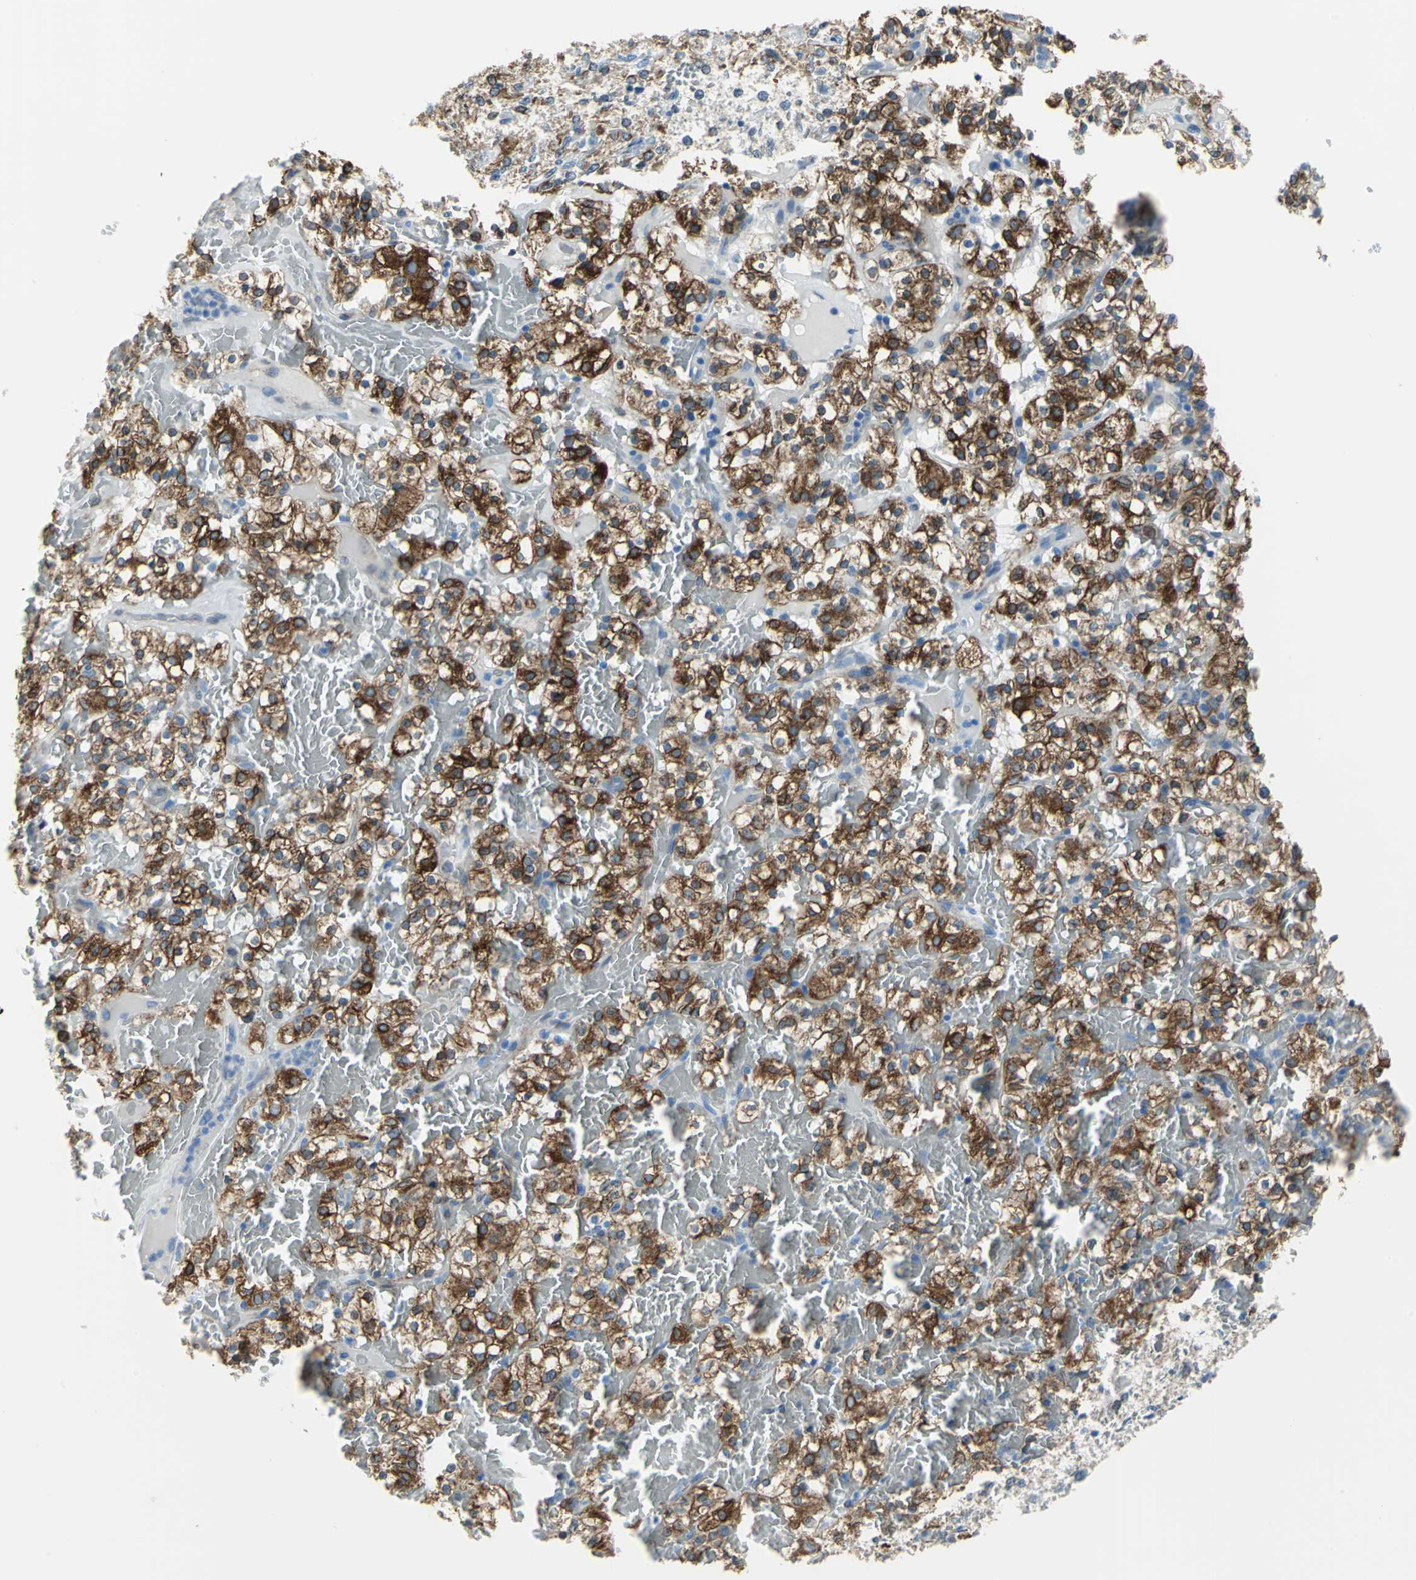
{"staining": {"intensity": "strong", "quantity": ">75%", "location": "cytoplasmic/membranous"}, "tissue": "renal cancer", "cell_type": "Tumor cells", "image_type": "cancer", "snomed": [{"axis": "morphology", "description": "Normal tissue, NOS"}, {"axis": "morphology", "description": "Adenocarcinoma, NOS"}, {"axis": "topography", "description": "Kidney"}], "caption": "Renal cancer (adenocarcinoma) tissue exhibits strong cytoplasmic/membranous expression in about >75% of tumor cells, visualized by immunohistochemistry.", "gene": "CYB5A", "patient": {"sex": "female", "age": 72}}